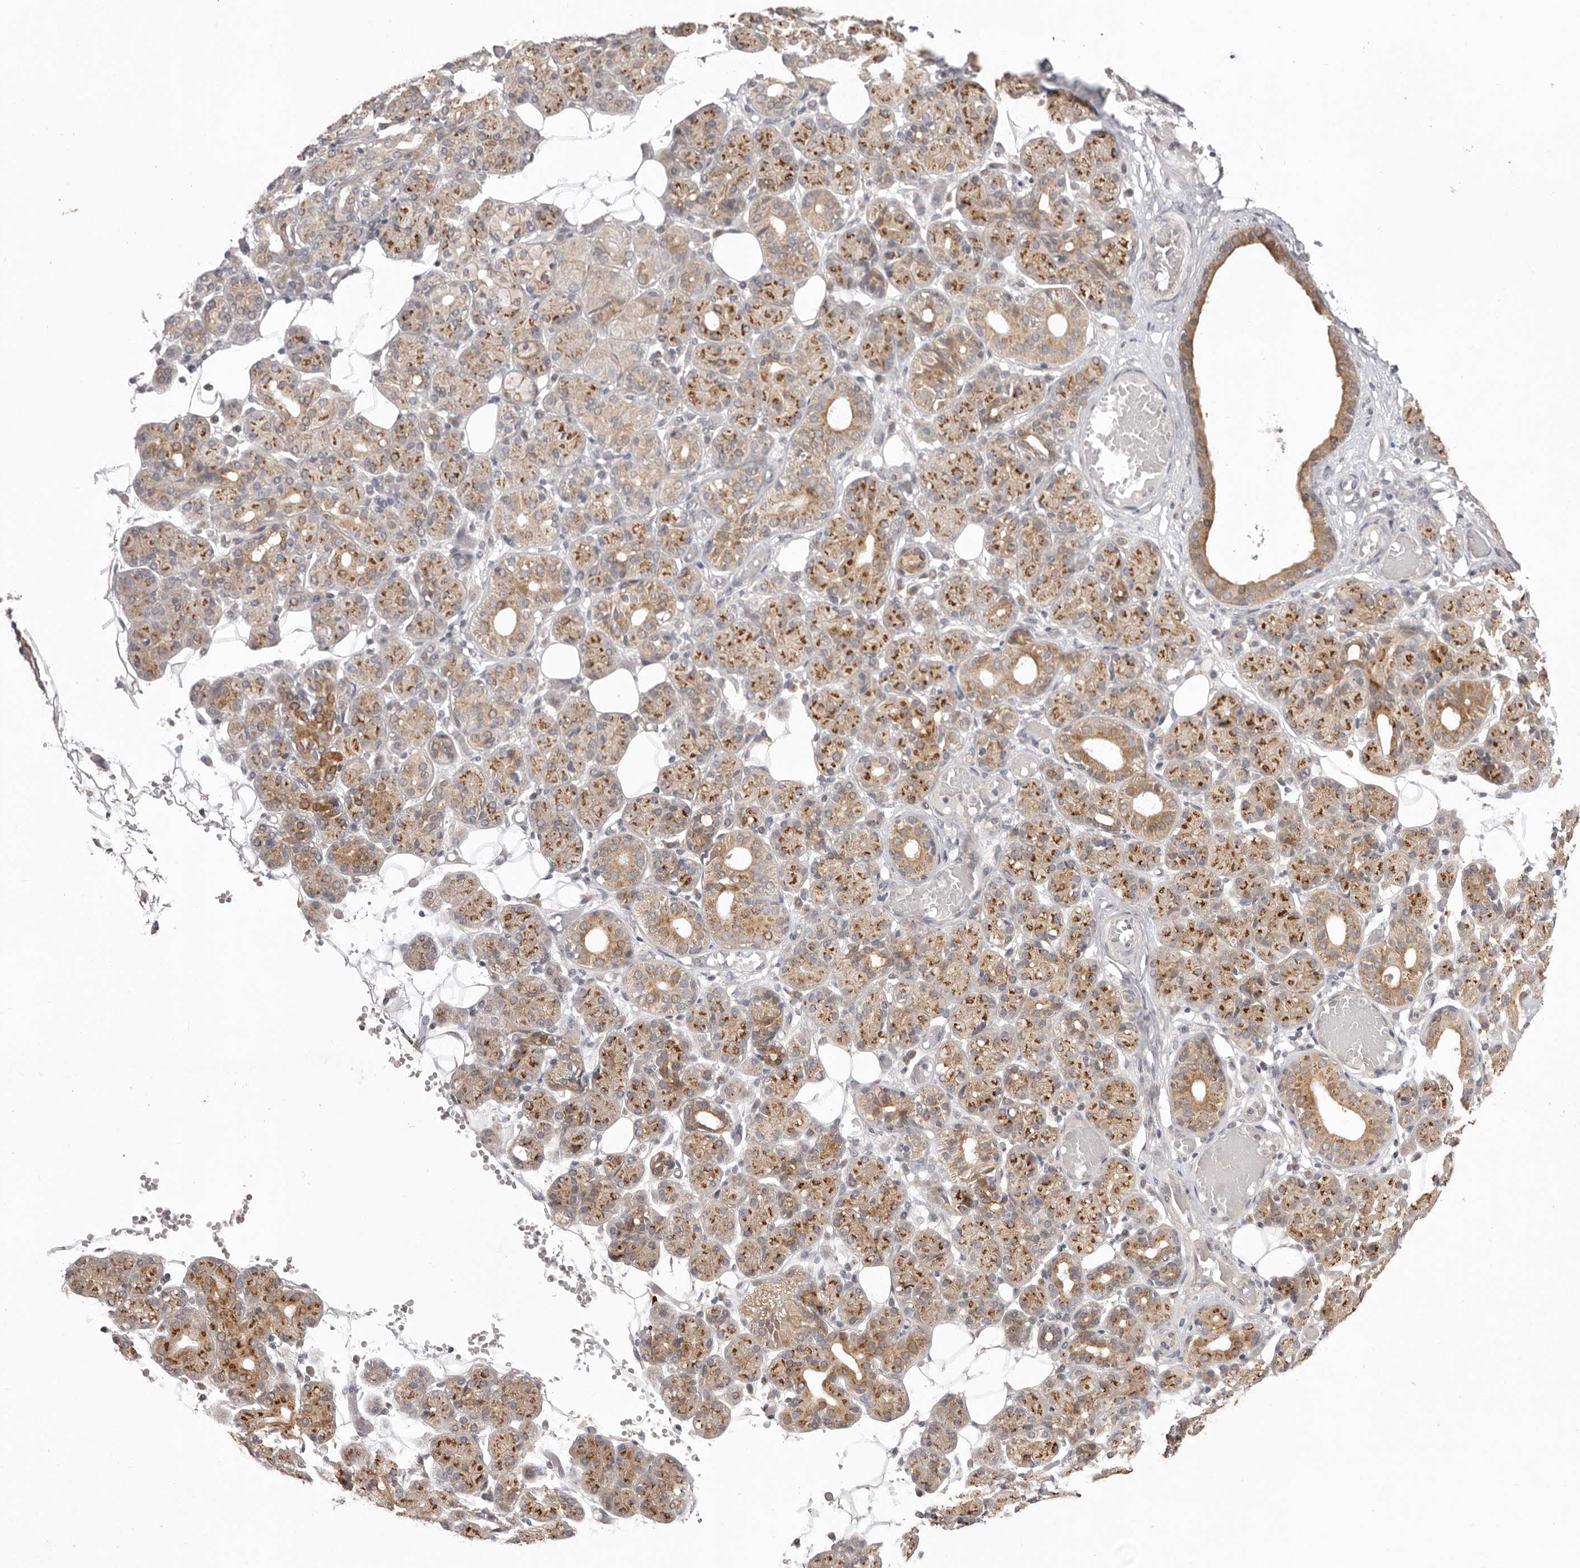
{"staining": {"intensity": "moderate", "quantity": ">75%", "location": "cytoplasmic/membranous"}, "tissue": "salivary gland", "cell_type": "Glandular cells", "image_type": "normal", "snomed": [{"axis": "morphology", "description": "Normal tissue, NOS"}, {"axis": "topography", "description": "Salivary gland"}], "caption": "The image demonstrates staining of normal salivary gland, revealing moderate cytoplasmic/membranous protein expression (brown color) within glandular cells.", "gene": "NSUN4", "patient": {"sex": "male", "age": 63}}